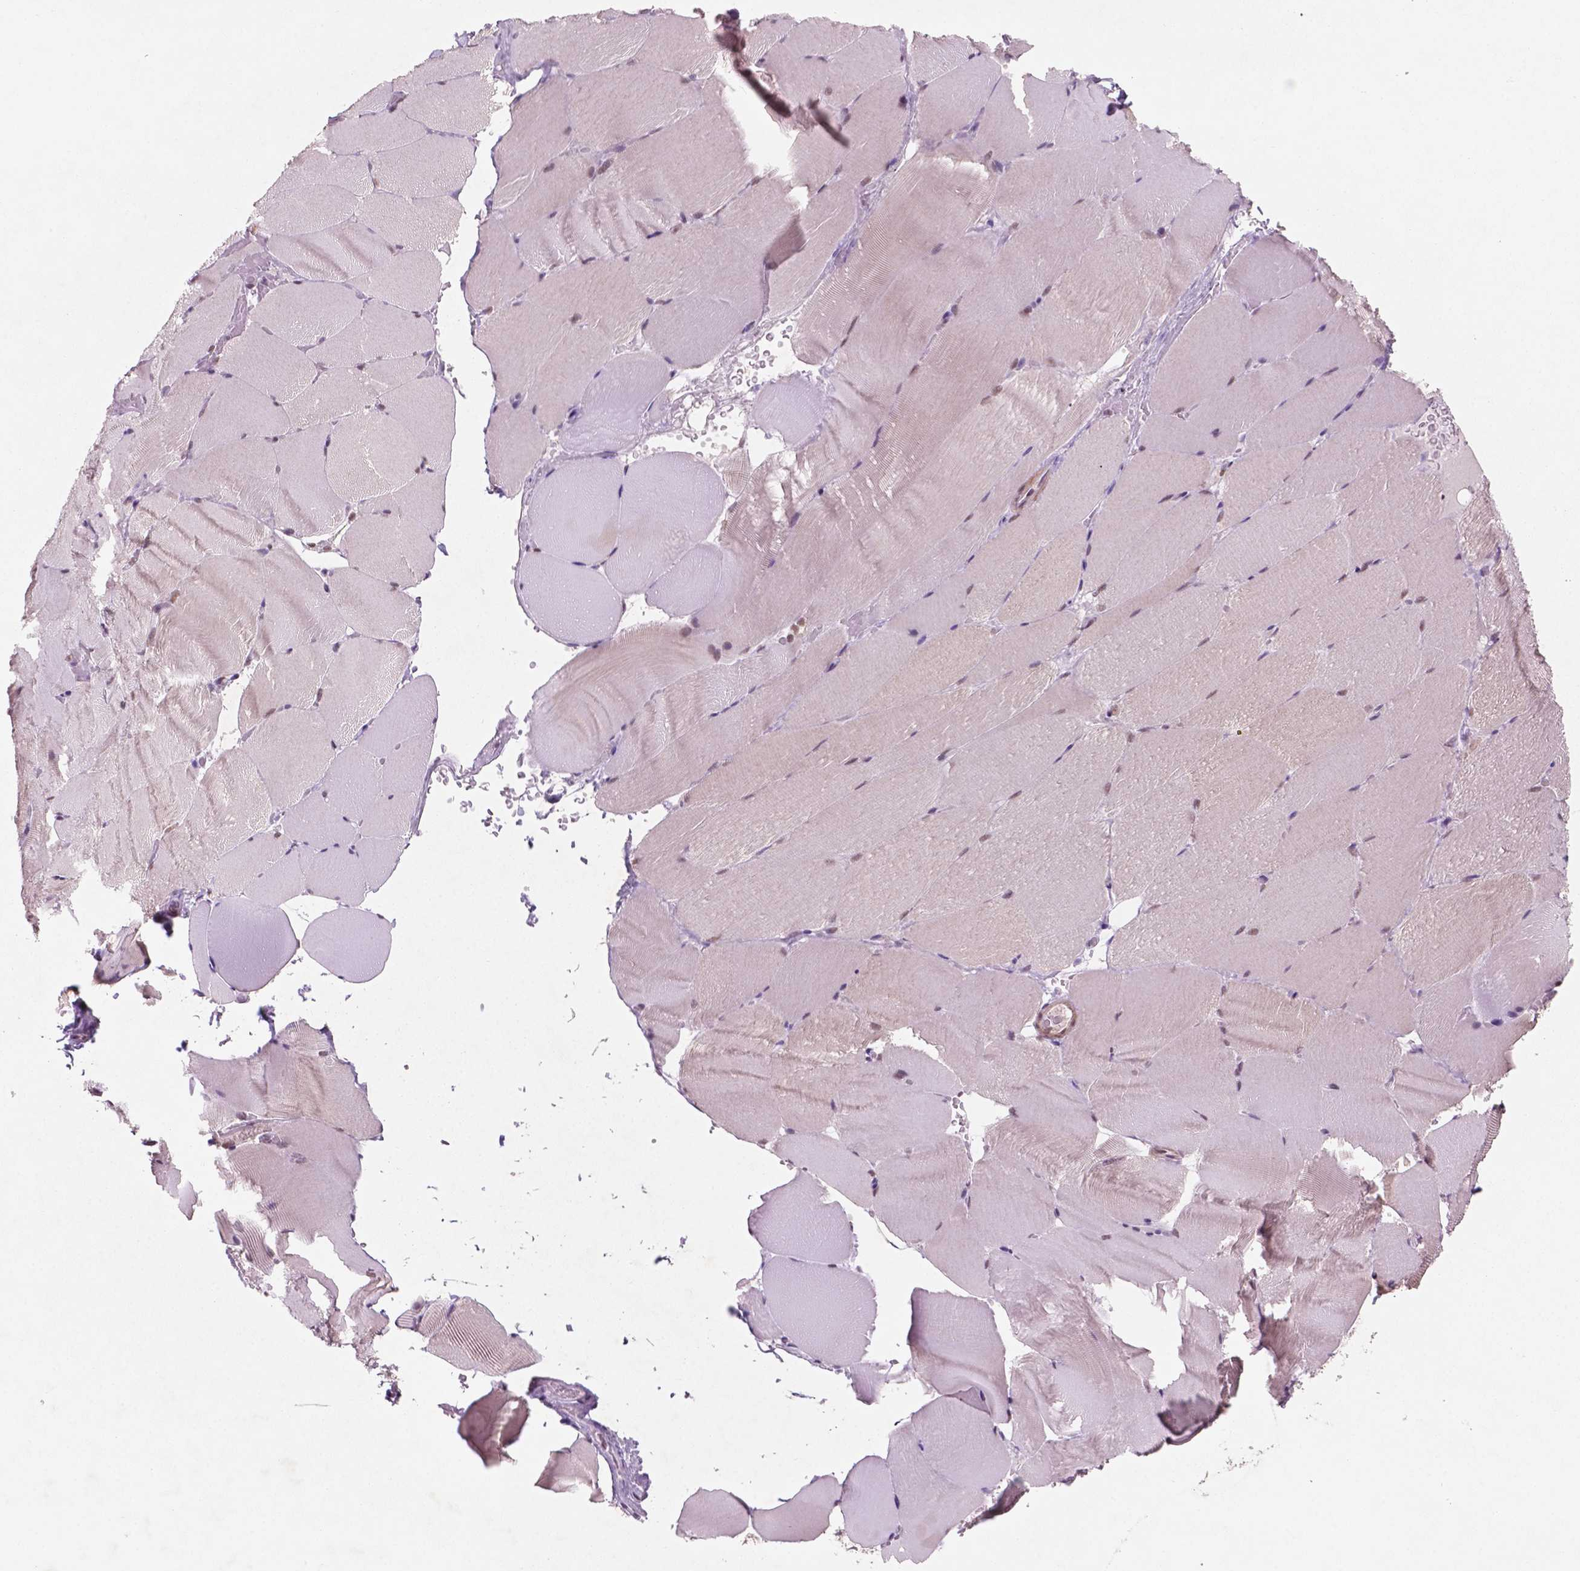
{"staining": {"intensity": "weak", "quantity": "25%-75%", "location": "nuclear"}, "tissue": "skeletal muscle", "cell_type": "Myocytes", "image_type": "normal", "snomed": [{"axis": "morphology", "description": "Normal tissue, NOS"}, {"axis": "topography", "description": "Skeletal muscle"}], "caption": "A photomicrograph showing weak nuclear positivity in about 25%-75% of myocytes in benign skeletal muscle, as visualized by brown immunohistochemical staining.", "gene": "CTR9", "patient": {"sex": "female", "age": 37}}